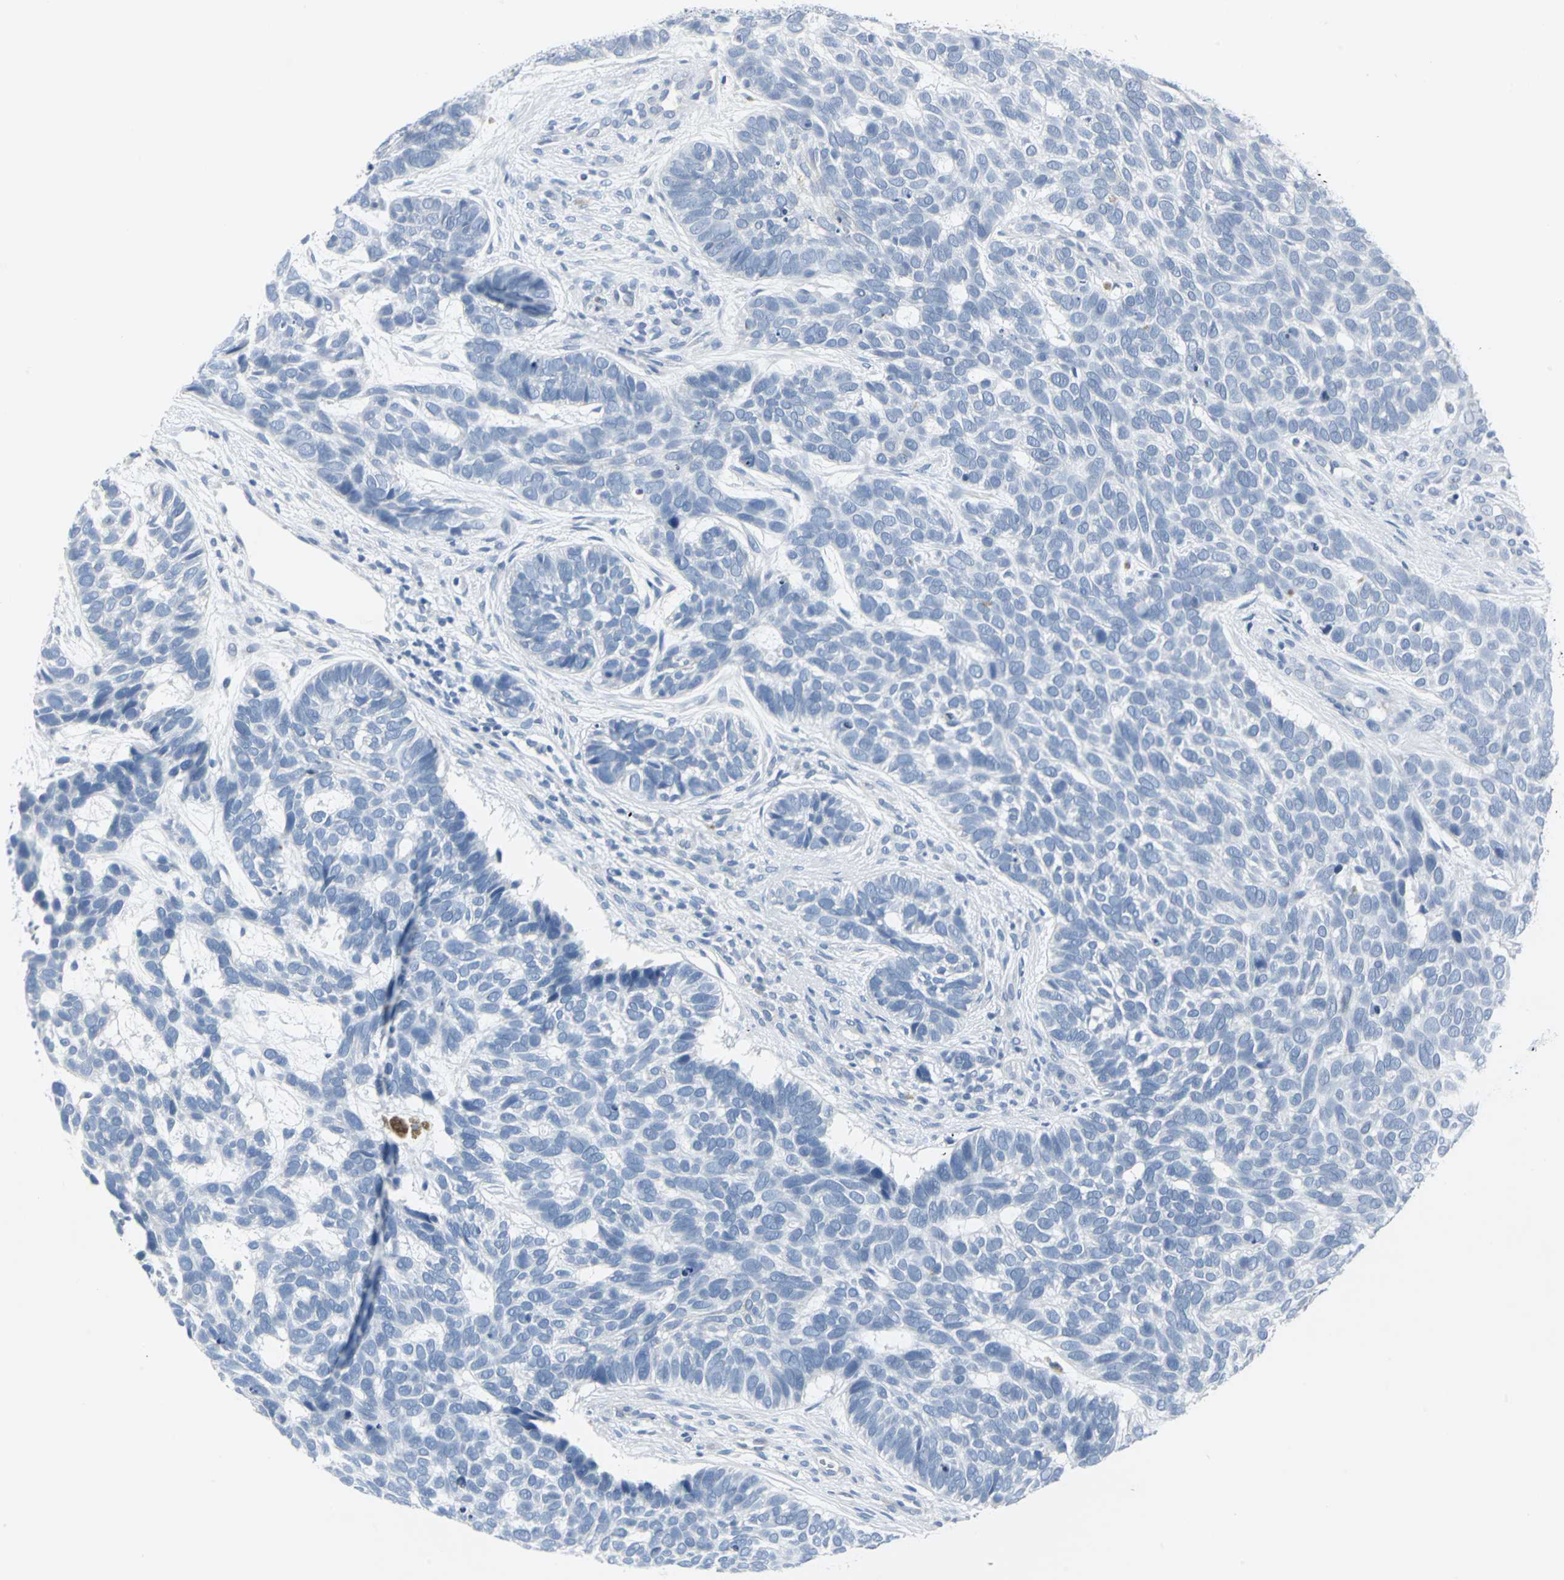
{"staining": {"intensity": "negative", "quantity": "none", "location": "none"}, "tissue": "skin cancer", "cell_type": "Tumor cells", "image_type": "cancer", "snomed": [{"axis": "morphology", "description": "Basal cell carcinoma"}, {"axis": "topography", "description": "Skin"}], "caption": "Immunohistochemistry micrograph of basal cell carcinoma (skin) stained for a protein (brown), which shows no positivity in tumor cells. The staining is performed using DAB brown chromogen with nuclei counter-stained in using hematoxylin.", "gene": "CYB5A", "patient": {"sex": "male", "age": 87}}